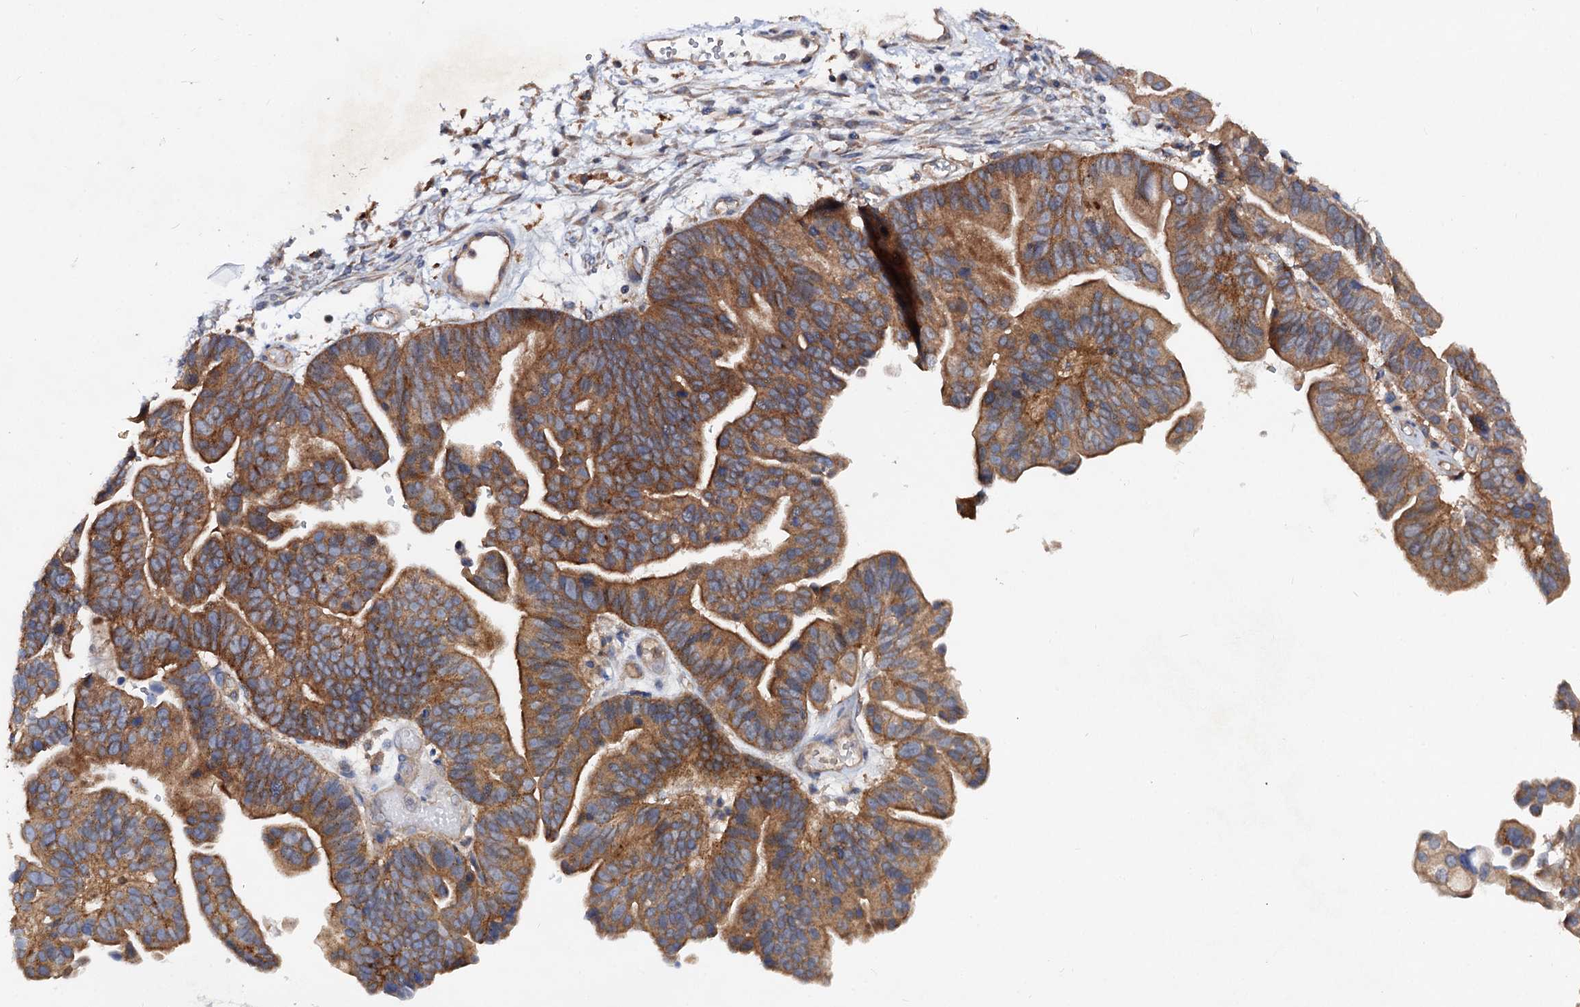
{"staining": {"intensity": "moderate", "quantity": ">75%", "location": "cytoplasmic/membranous"}, "tissue": "ovarian cancer", "cell_type": "Tumor cells", "image_type": "cancer", "snomed": [{"axis": "morphology", "description": "Cystadenocarcinoma, serous, NOS"}, {"axis": "topography", "description": "Ovary"}], "caption": "Ovarian cancer tissue reveals moderate cytoplasmic/membranous staining in about >75% of tumor cells The protein is stained brown, and the nuclei are stained in blue (DAB IHC with brightfield microscopy, high magnification).", "gene": "VPS29", "patient": {"sex": "female", "age": 56}}